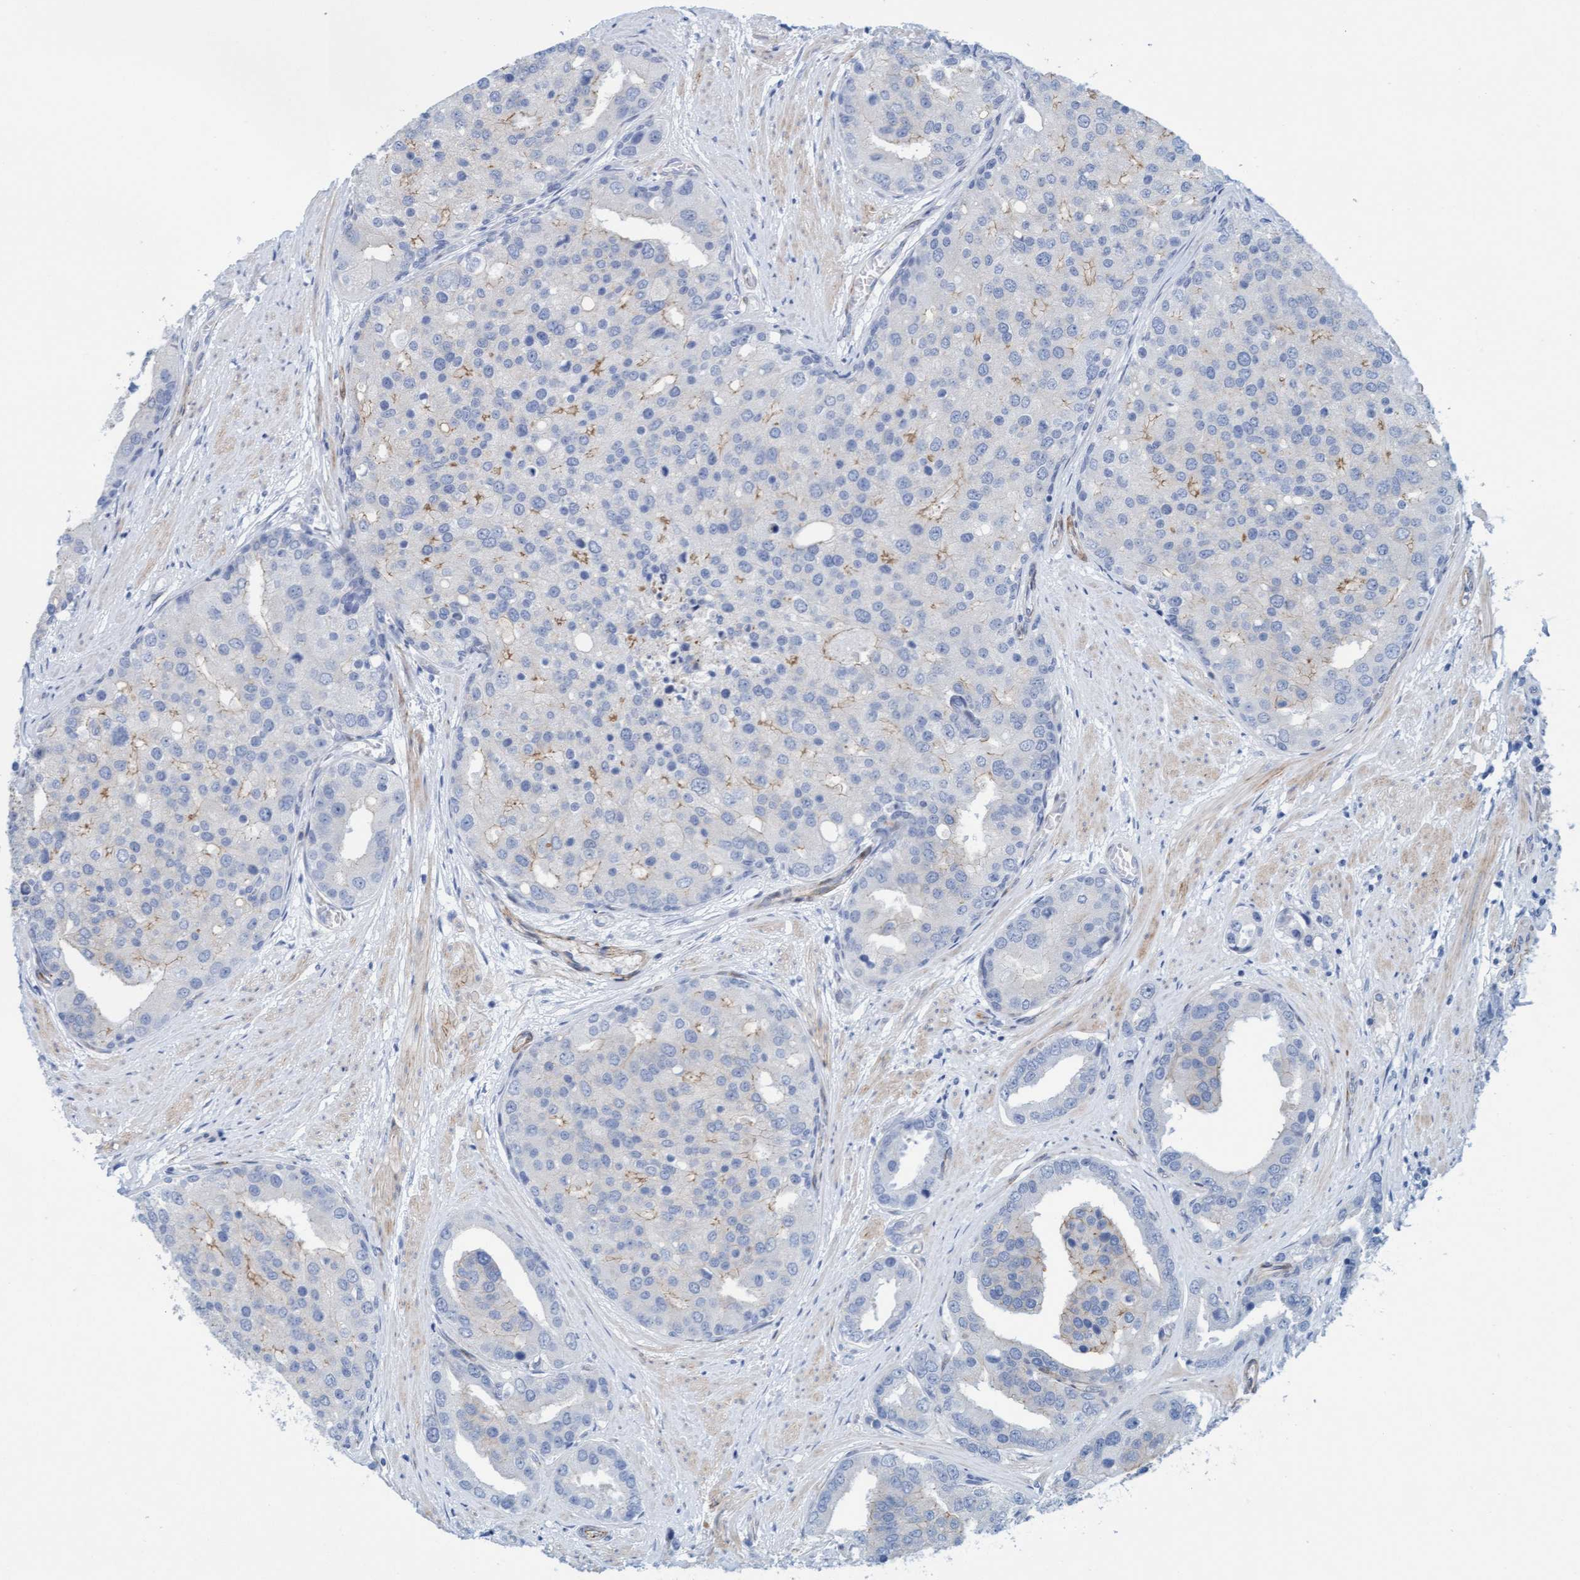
{"staining": {"intensity": "negative", "quantity": "none", "location": "none"}, "tissue": "prostate cancer", "cell_type": "Tumor cells", "image_type": "cancer", "snomed": [{"axis": "morphology", "description": "Adenocarcinoma, High grade"}, {"axis": "topography", "description": "Prostate"}], "caption": "Immunohistochemistry (IHC) image of neoplastic tissue: high-grade adenocarcinoma (prostate) stained with DAB (3,3'-diaminobenzidine) exhibits no significant protein expression in tumor cells.", "gene": "MTFR1", "patient": {"sex": "male", "age": 50}}